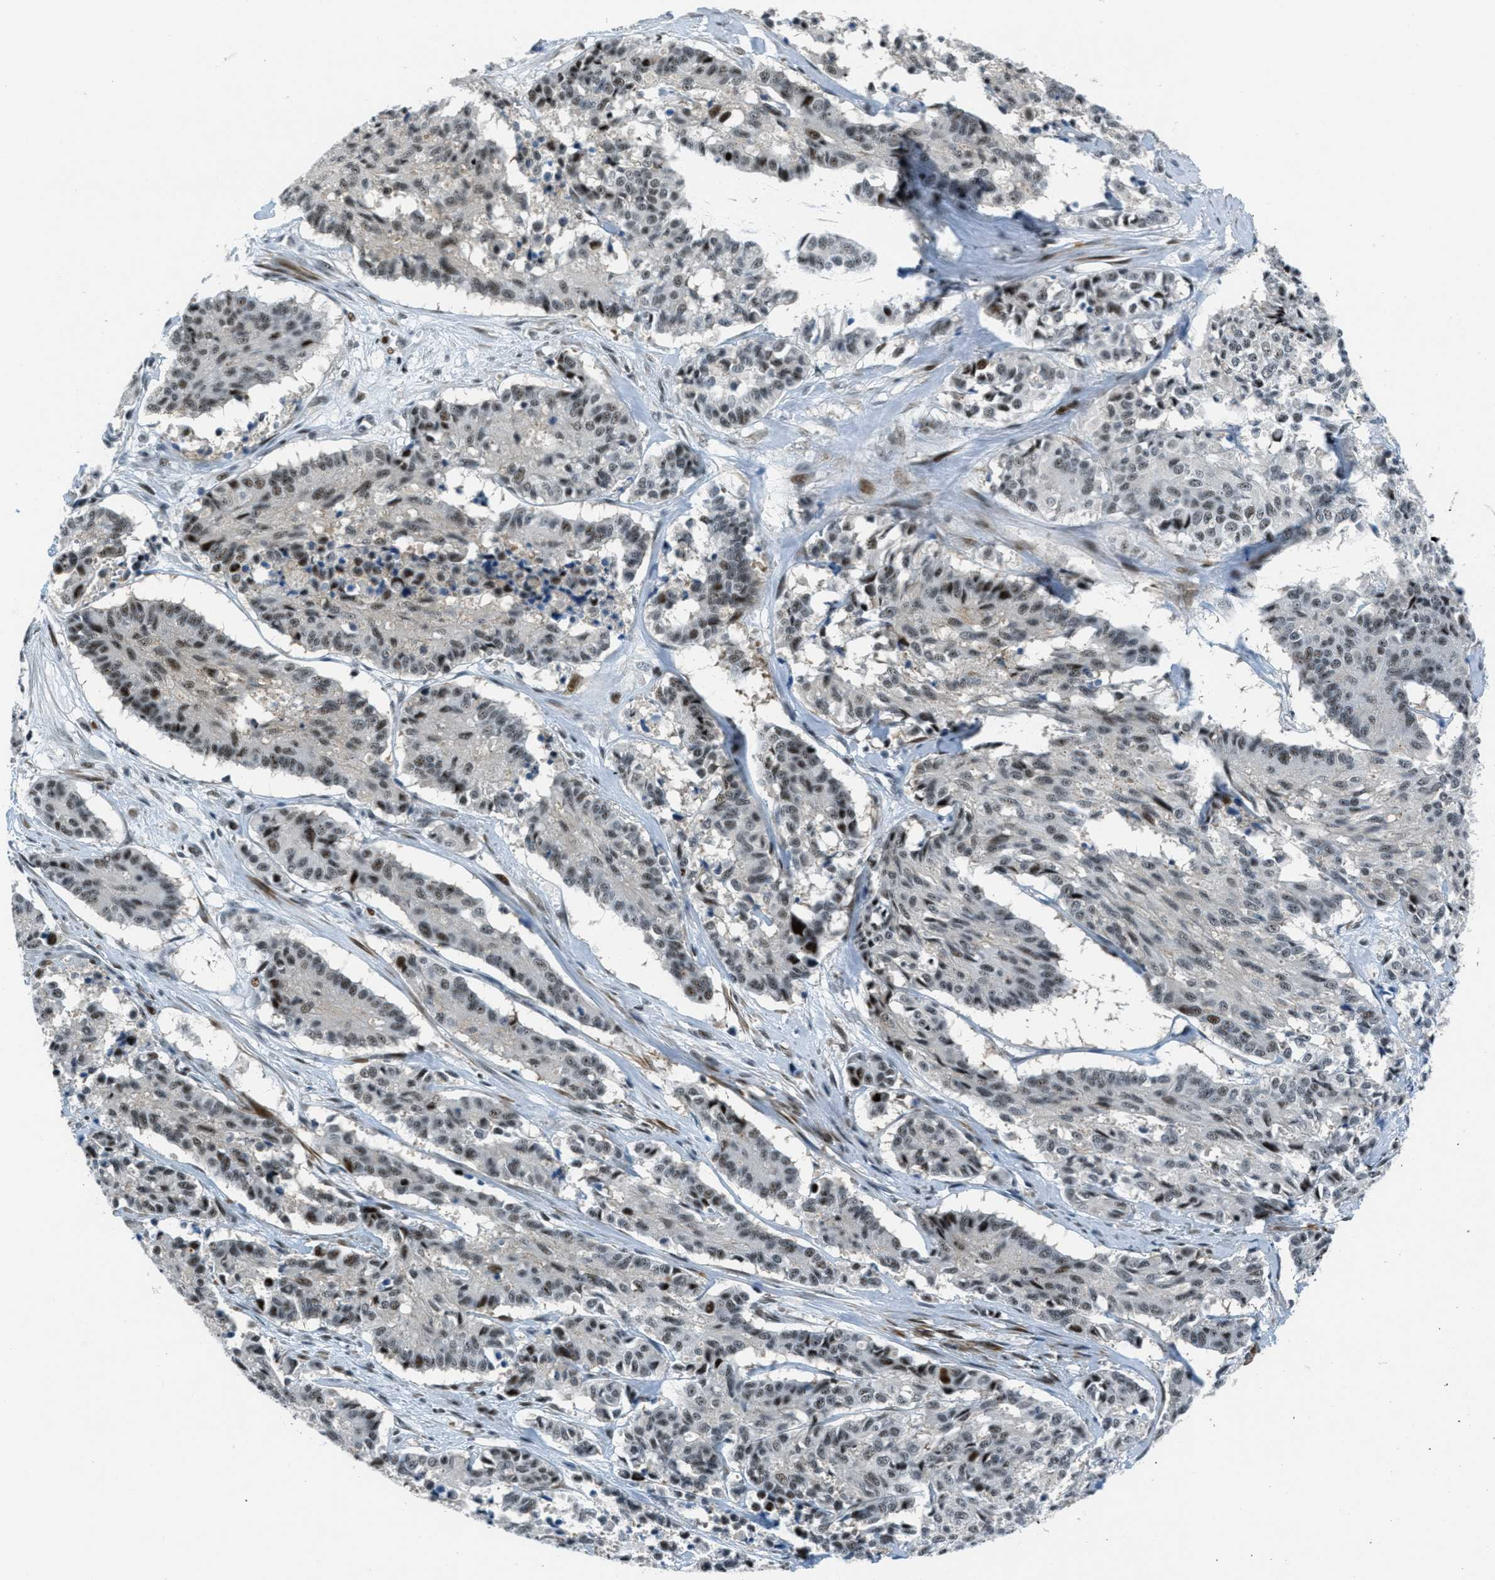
{"staining": {"intensity": "moderate", "quantity": "25%-75%", "location": "nuclear"}, "tissue": "cervical cancer", "cell_type": "Tumor cells", "image_type": "cancer", "snomed": [{"axis": "morphology", "description": "Squamous cell carcinoma, NOS"}, {"axis": "topography", "description": "Cervix"}], "caption": "Protein staining of squamous cell carcinoma (cervical) tissue reveals moderate nuclear staining in about 25%-75% of tumor cells. (Stains: DAB in brown, nuclei in blue, Microscopy: brightfield microscopy at high magnification).", "gene": "ZDHHC23", "patient": {"sex": "female", "age": 35}}